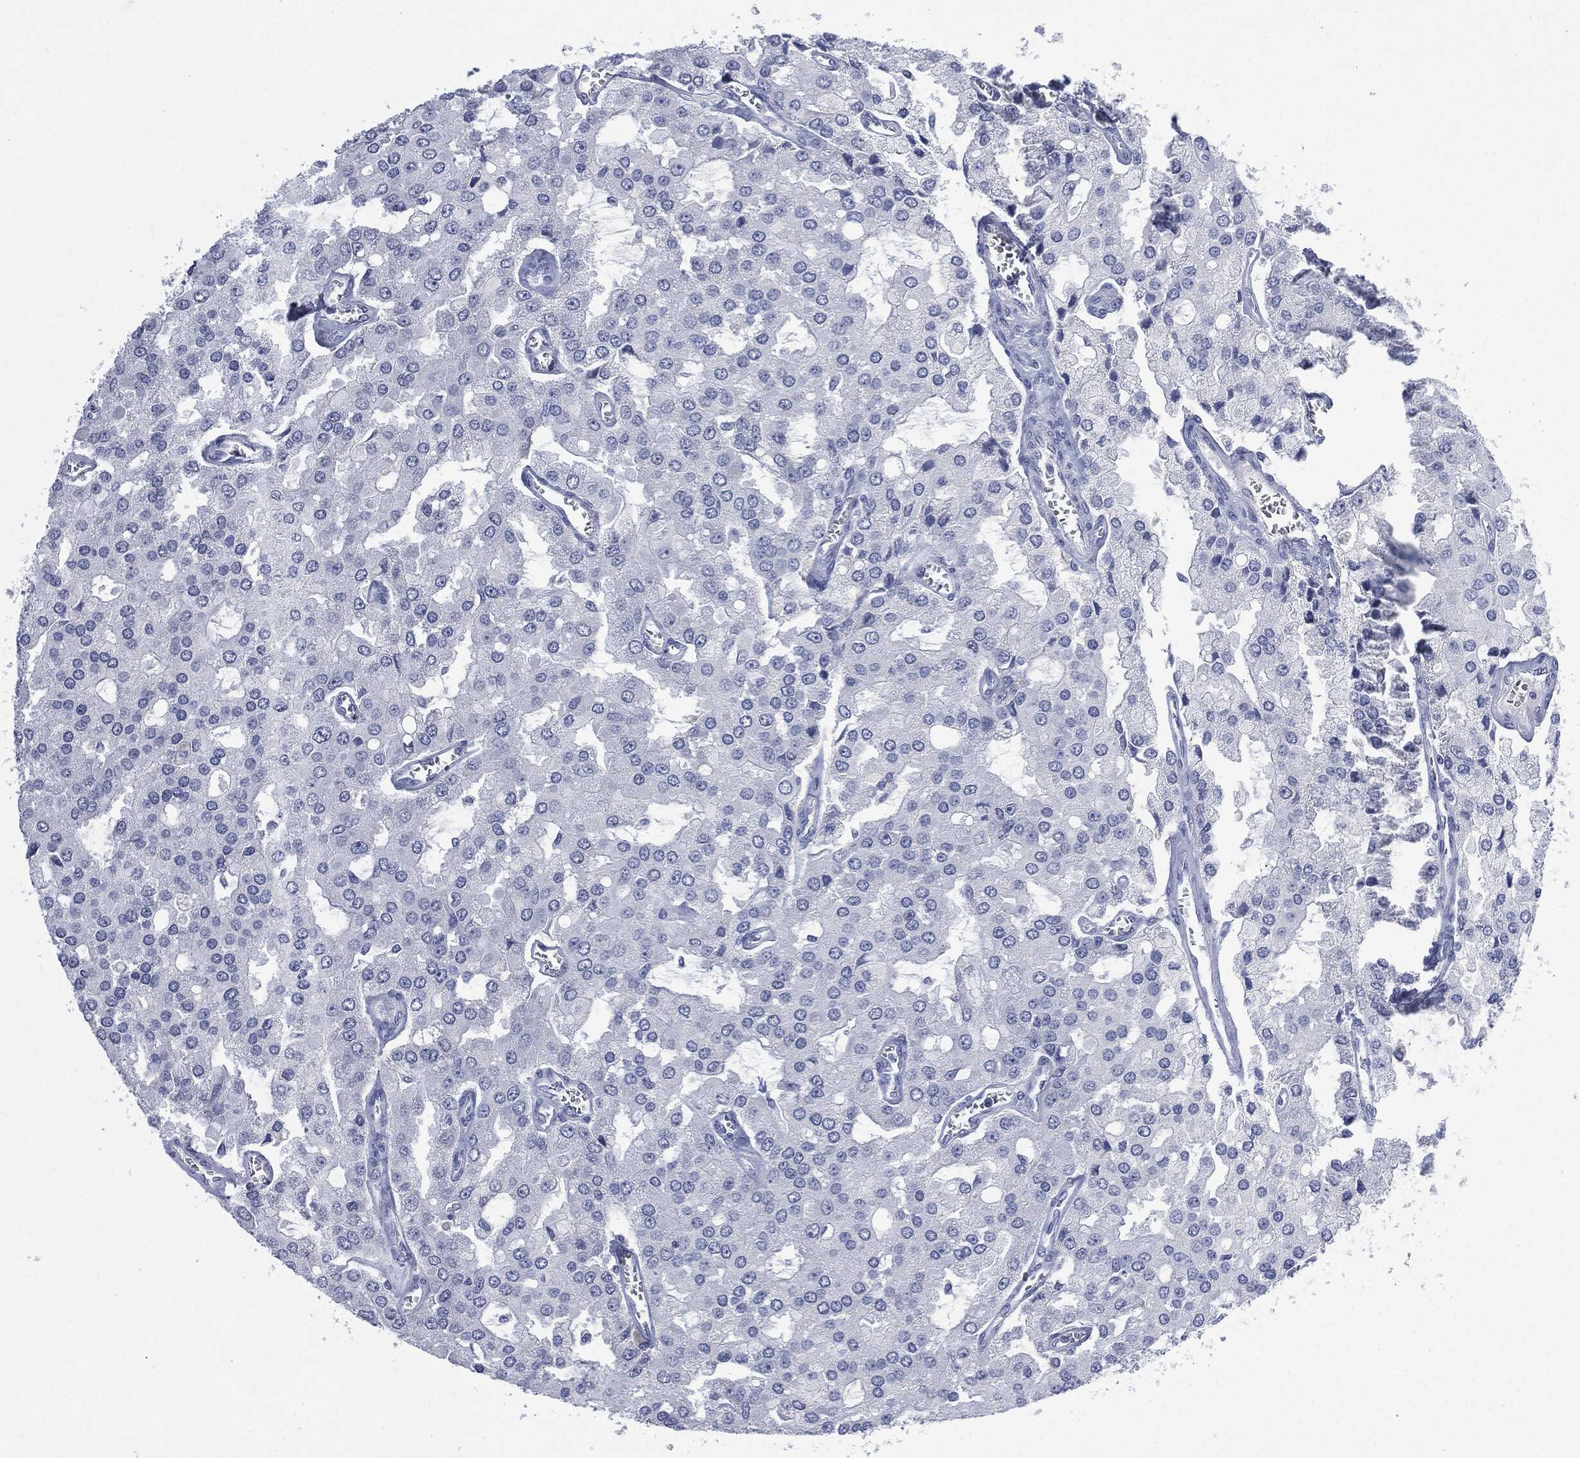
{"staining": {"intensity": "negative", "quantity": "none", "location": "none"}, "tissue": "prostate cancer", "cell_type": "Tumor cells", "image_type": "cancer", "snomed": [{"axis": "morphology", "description": "Adenocarcinoma, NOS"}, {"axis": "topography", "description": "Prostate and seminal vesicle, NOS"}, {"axis": "topography", "description": "Prostate"}], "caption": "IHC of human prostate adenocarcinoma displays no positivity in tumor cells.", "gene": "CEACAM8", "patient": {"sex": "male", "age": 67}}